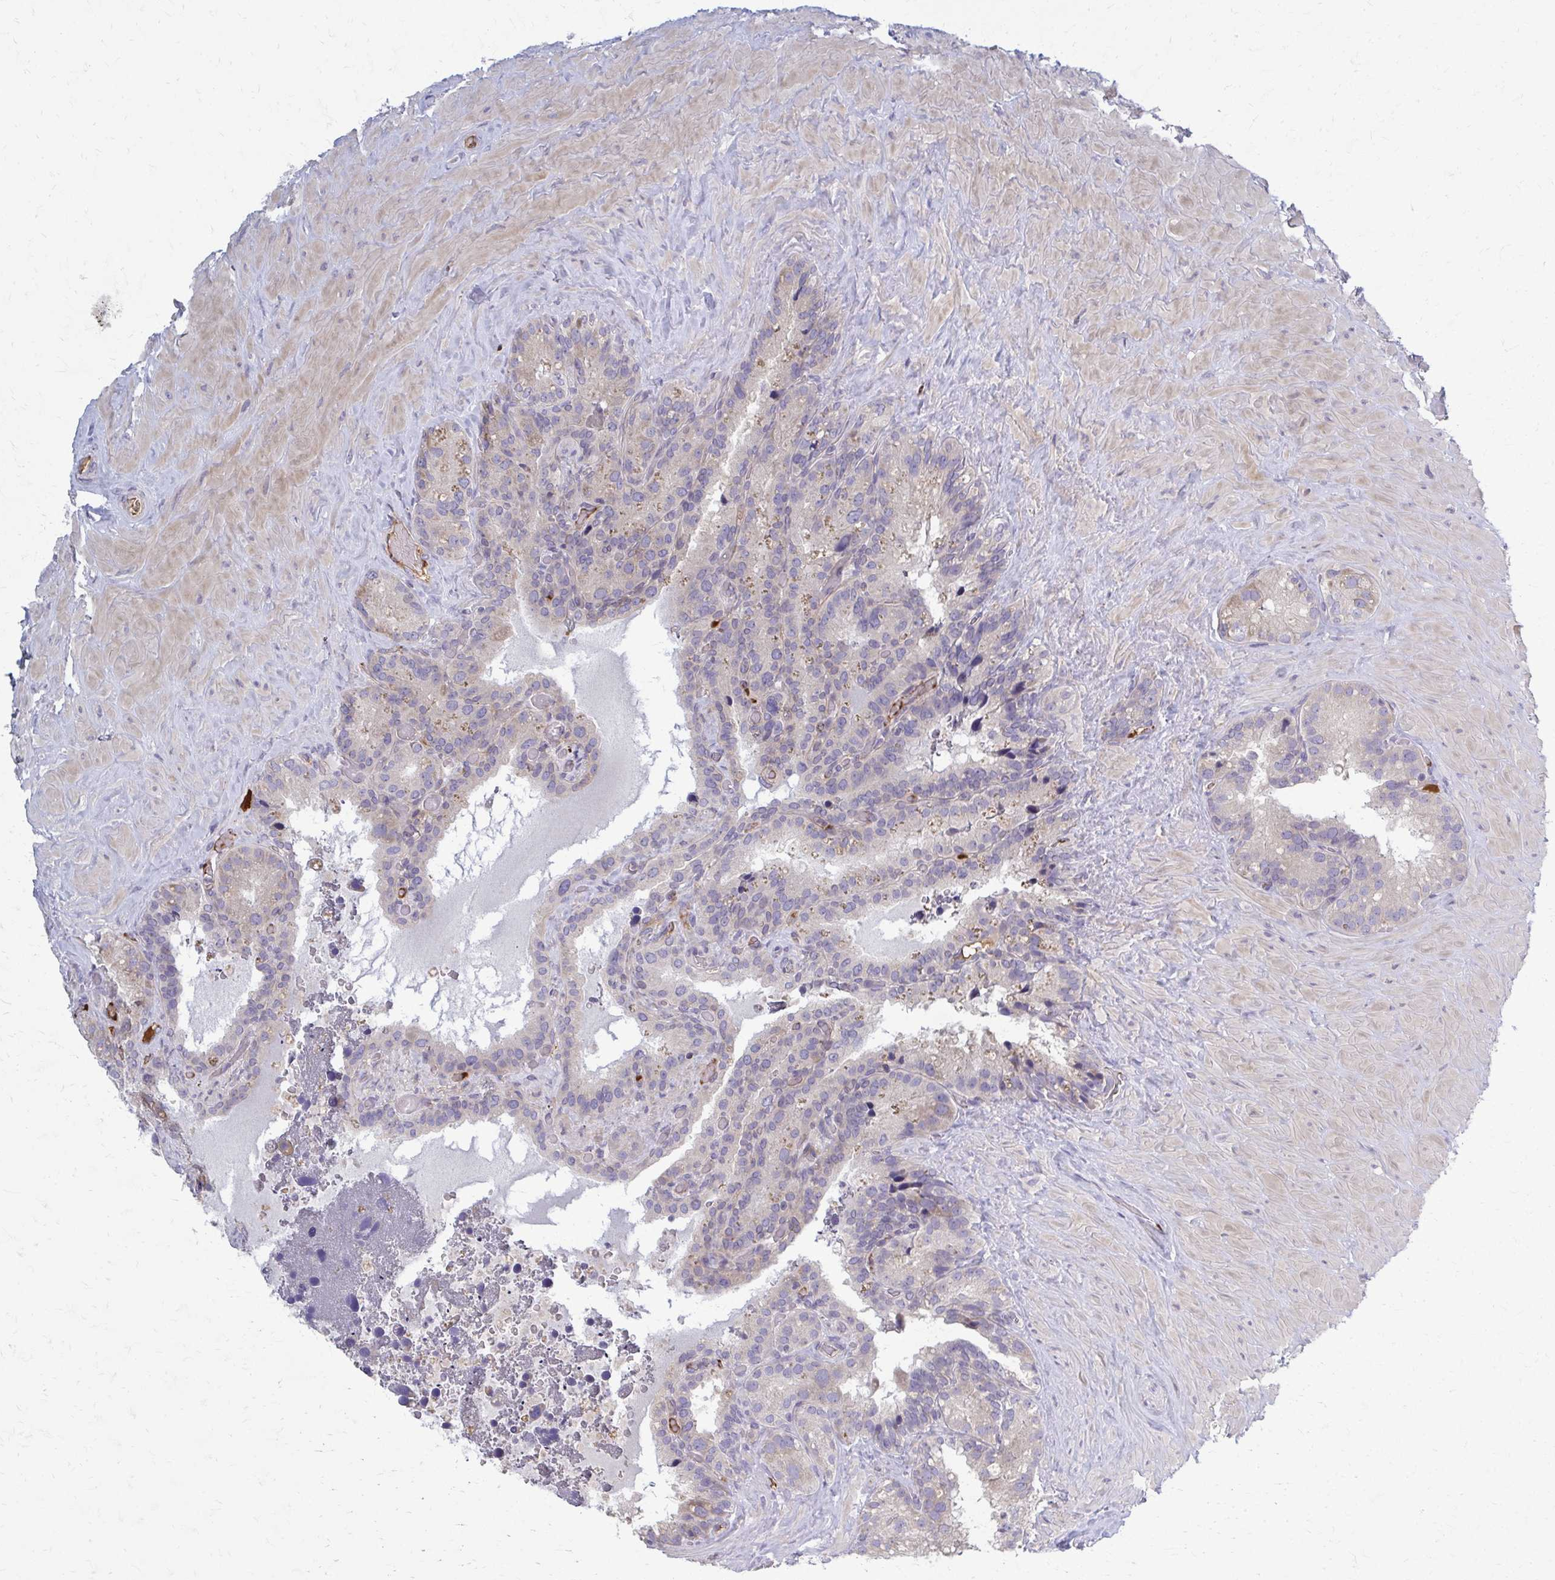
{"staining": {"intensity": "weak", "quantity": "<25%", "location": "cytoplasmic/membranous"}, "tissue": "seminal vesicle", "cell_type": "Glandular cells", "image_type": "normal", "snomed": [{"axis": "morphology", "description": "Normal tissue, NOS"}, {"axis": "topography", "description": "Seminal veicle"}], "caption": "Immunohistochemical staining of normal human seminal vesicle shows no significant staining in glandular cells.", "gene": "MCRIP2", "patient": {"sex": "male", "age": 60}}